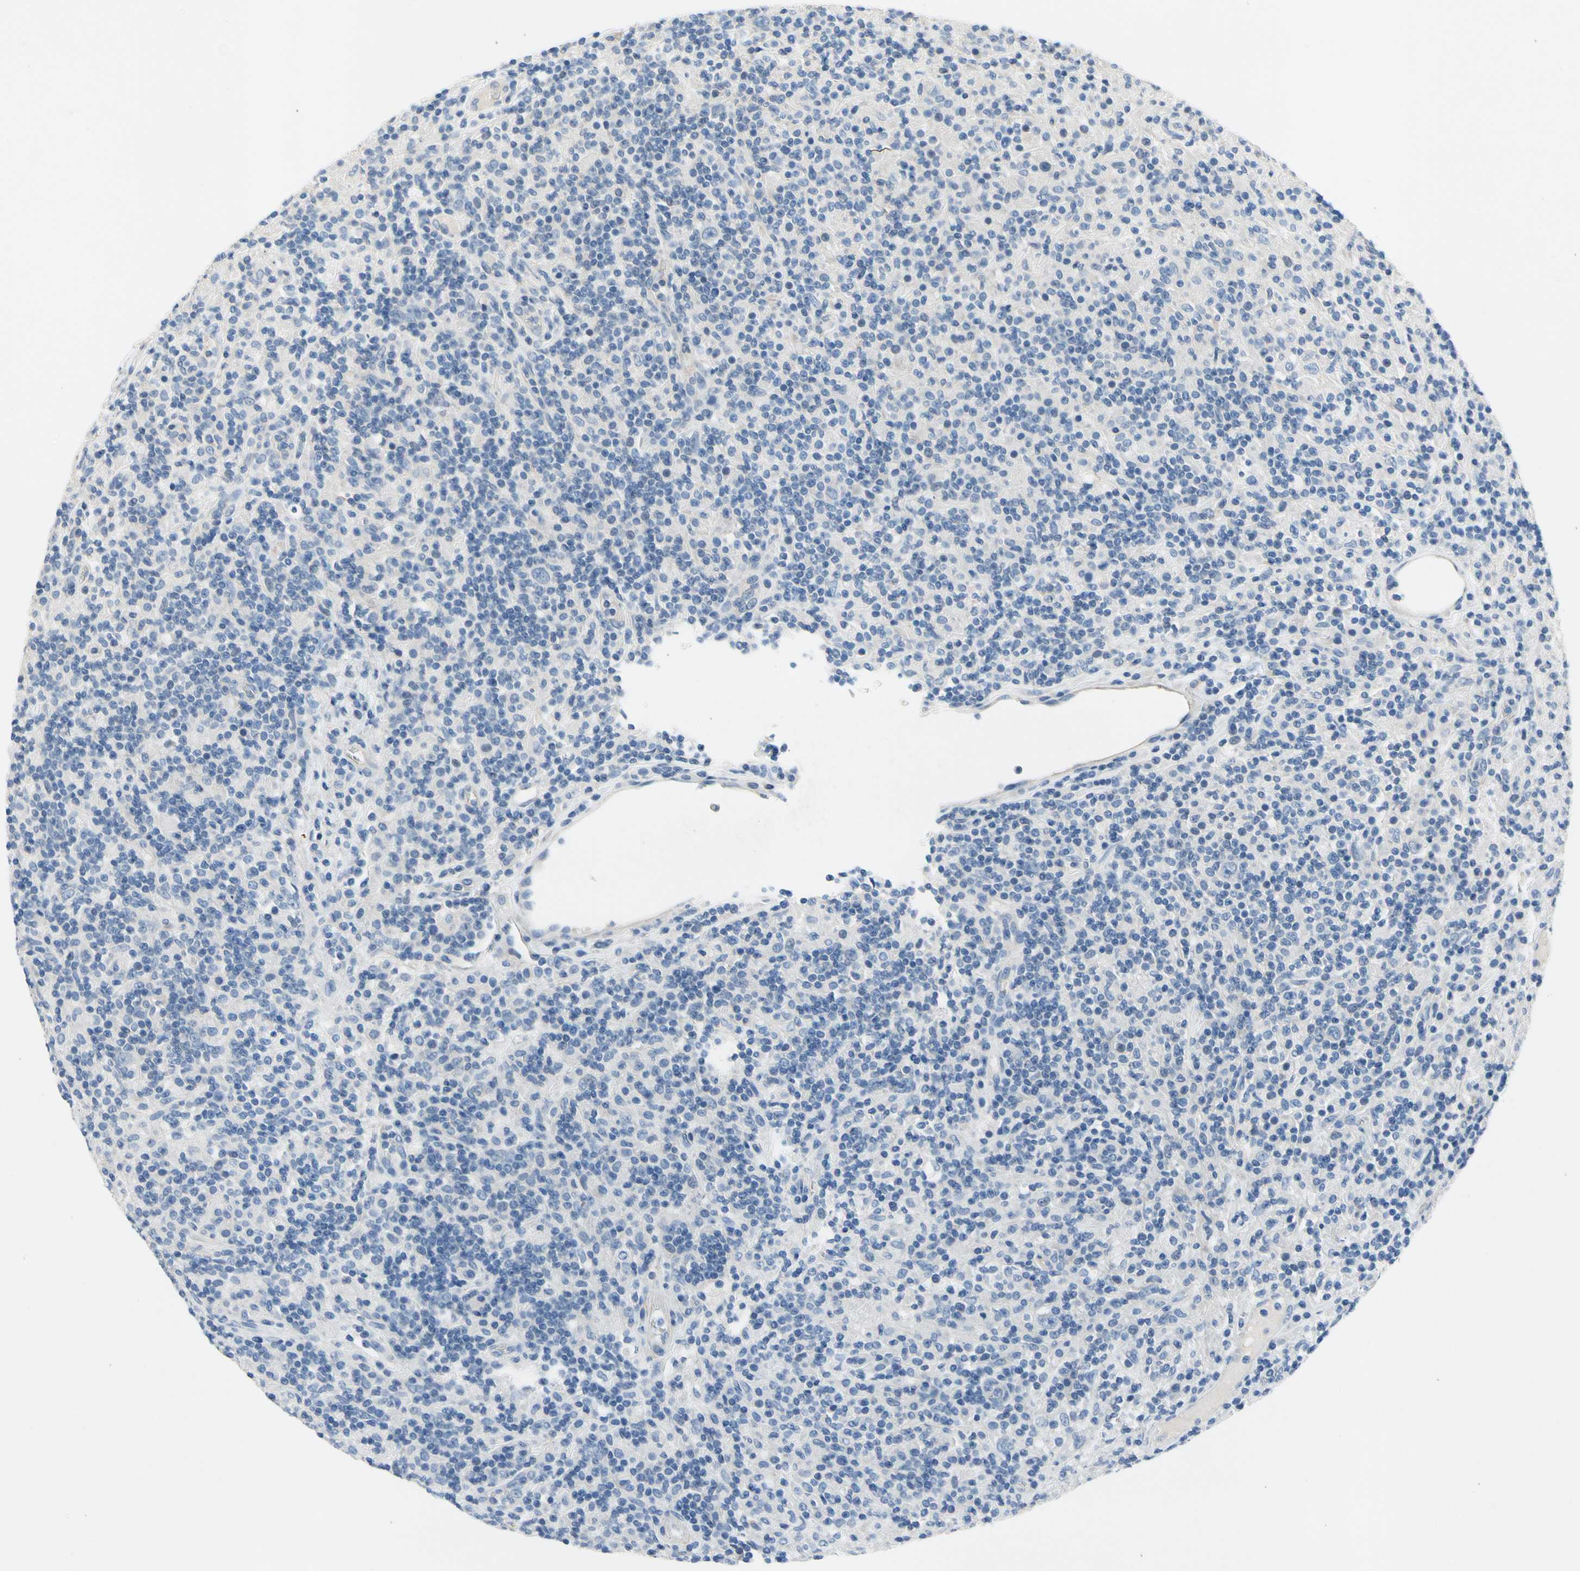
{"staining": {"intensity": "negative", "quantity": "none", "location": "none"}, "tissue": "lymphoma", "cell_type": "Tumor cells", "image_type": "cancer", "snomed": [{"axis": "morphology", "description": "Hodgkin's disease, NOS"}, {"axis": "topography", "description": "Lymph node"}], "caption": "Immunohistochemical staining of Hodgkin's disease reveals no significant positivity in tumor cells. (DAB IHC visualized using brightfield microscopy, high magnification).", "gene": "CA14", "patient": {"sex": "male", "age": 70}}